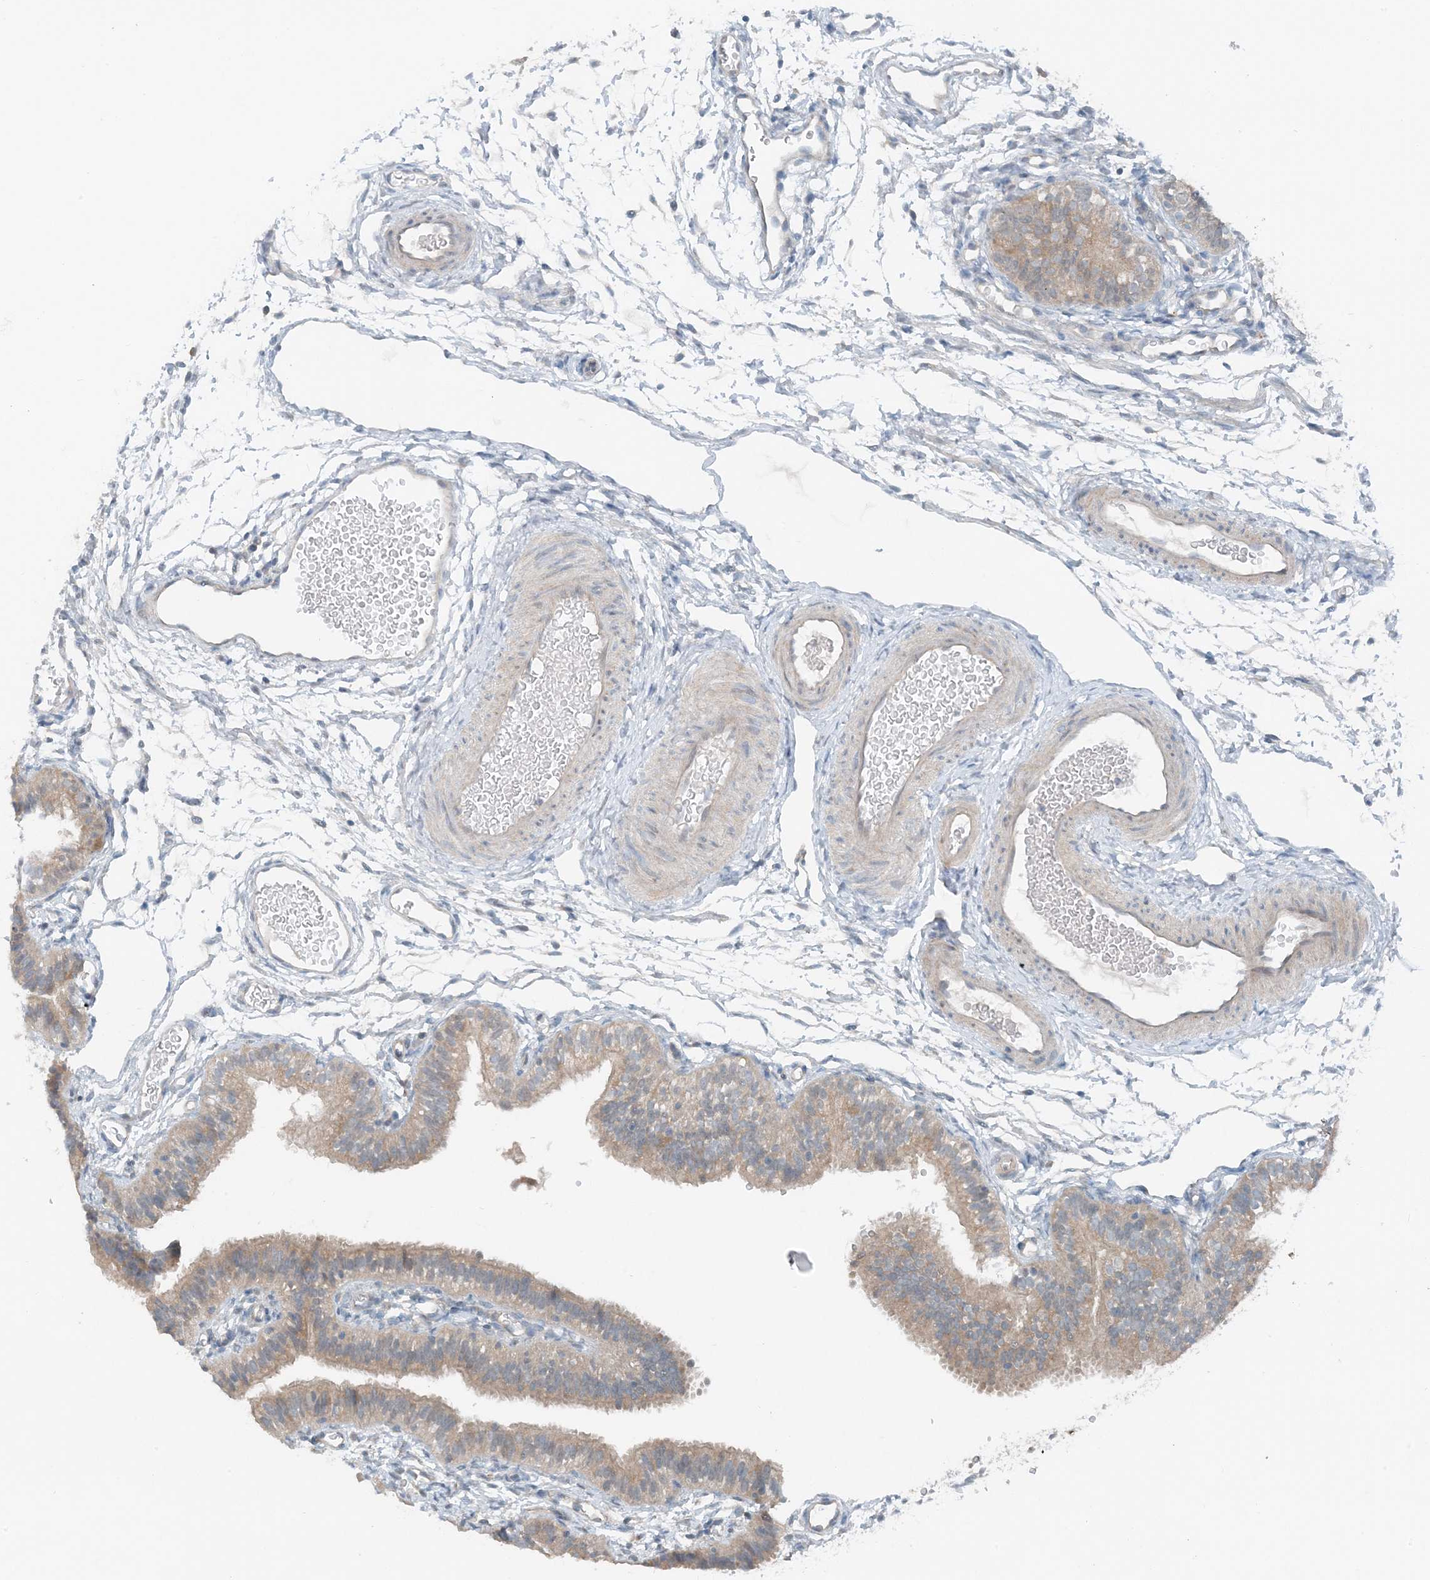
{"staining": {"intensity": "weak", "quantity": "25%-75%", "location": "cytoplasmic/membranous"}, "tissue": "fallopian tube", "cell_type": "Glandular cells", "image_type": "normal", "snomed": [{"axis": "morphology", "description": "Normal tissue, NOS"}, {"axis": "topography", "description": "Fallopian tube"}], "caption": "Immunohistochemistry (IHC) of normal fallopian tube demonstrates low levels of weak cytoplasmic/membranous staining in approximately 25%-75% of glandular cells.", "gene": "MITD1", "patient": {"sex": "female", "age": 35}}